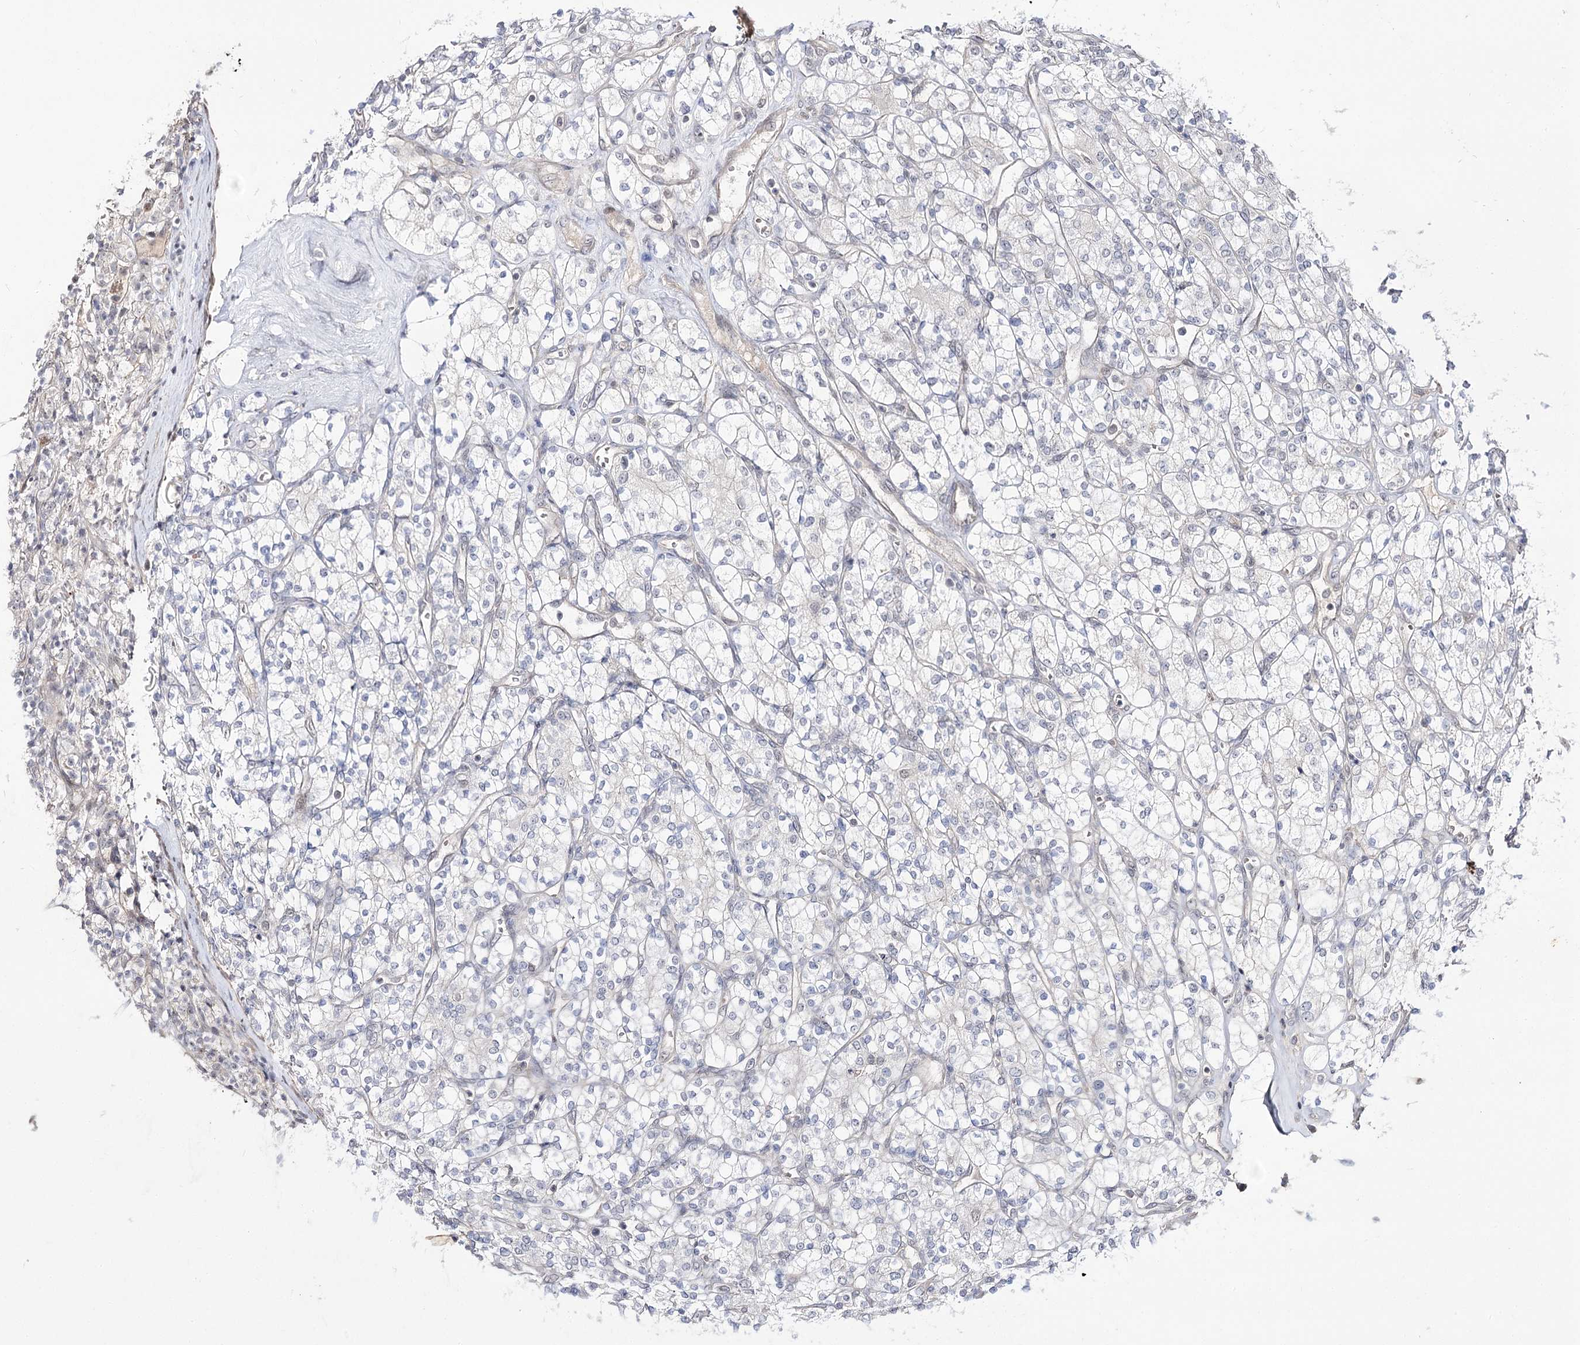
{"staining": {"intensity": "negative", "quantity": "none", "location": "none"}, "tissue": "renal cancer", "cell_type": "Tumor cells", "image_type": "cancer", "snomed": [{"axis": "morphology", "description": "Adenocarcinoma, NOS"}, {"axis": "topography", "description": "Kidney"}], "caption": "The micrograph displays no staining of tumor cells in adenocarcinoma (renal).", "gene": "RRP9", "patient": {"sex": "male", "age": 77}}